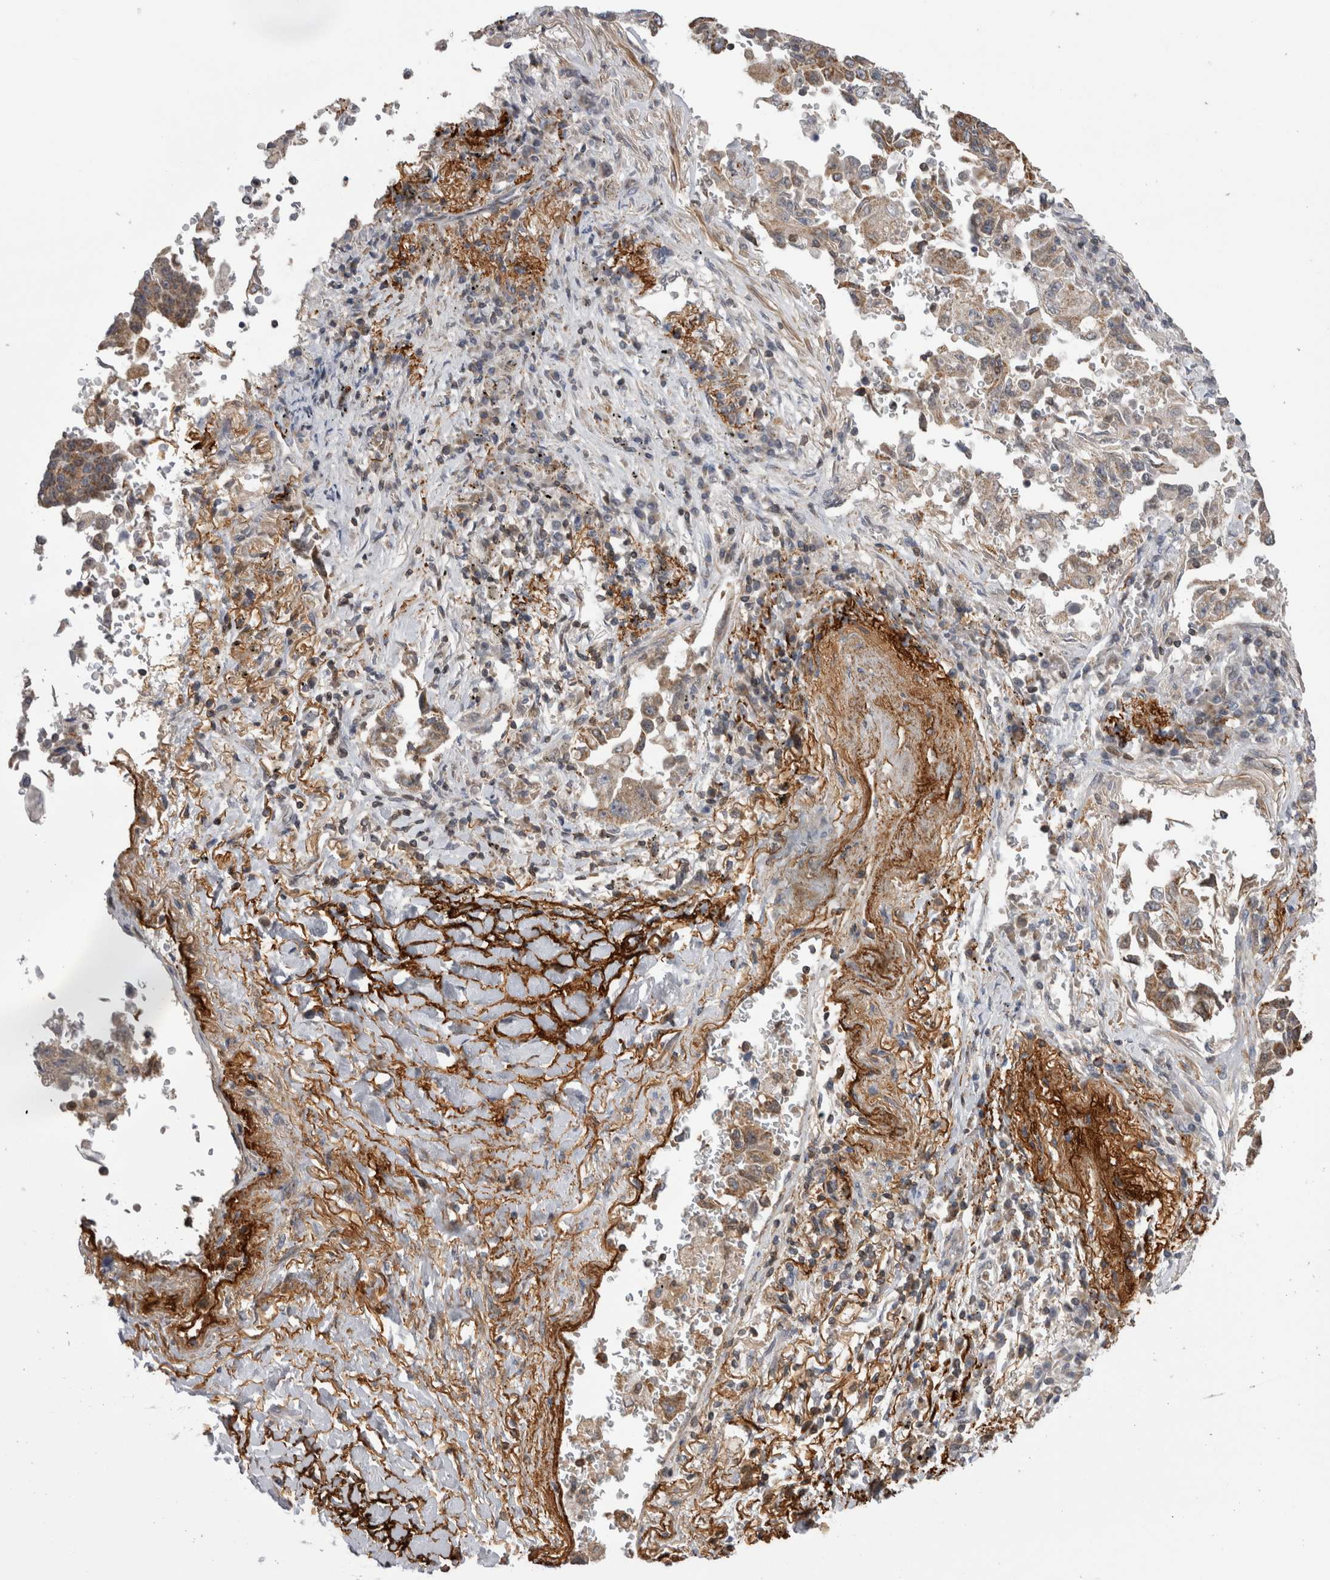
{"staining": {"intensity": "weak", "quantity": ">75%", "location": "cytoplasmic/membranous"}, "tissue": "lung cancer", "cell_type": "Tumor cells", "image_type": "cancer", "snomed": [{"axis": "morphology", "description": "Adenocarcinoma, NOS"}, {"axis": "topography", "description": "Lung"}], "caption": "Adenocarcinoma (lung) tissue reveals weak cytoplasmic/membranous staining in about >75% of tumor cells", "gene": "DARS2", "patient": {"sex": "female", "age": 51}}